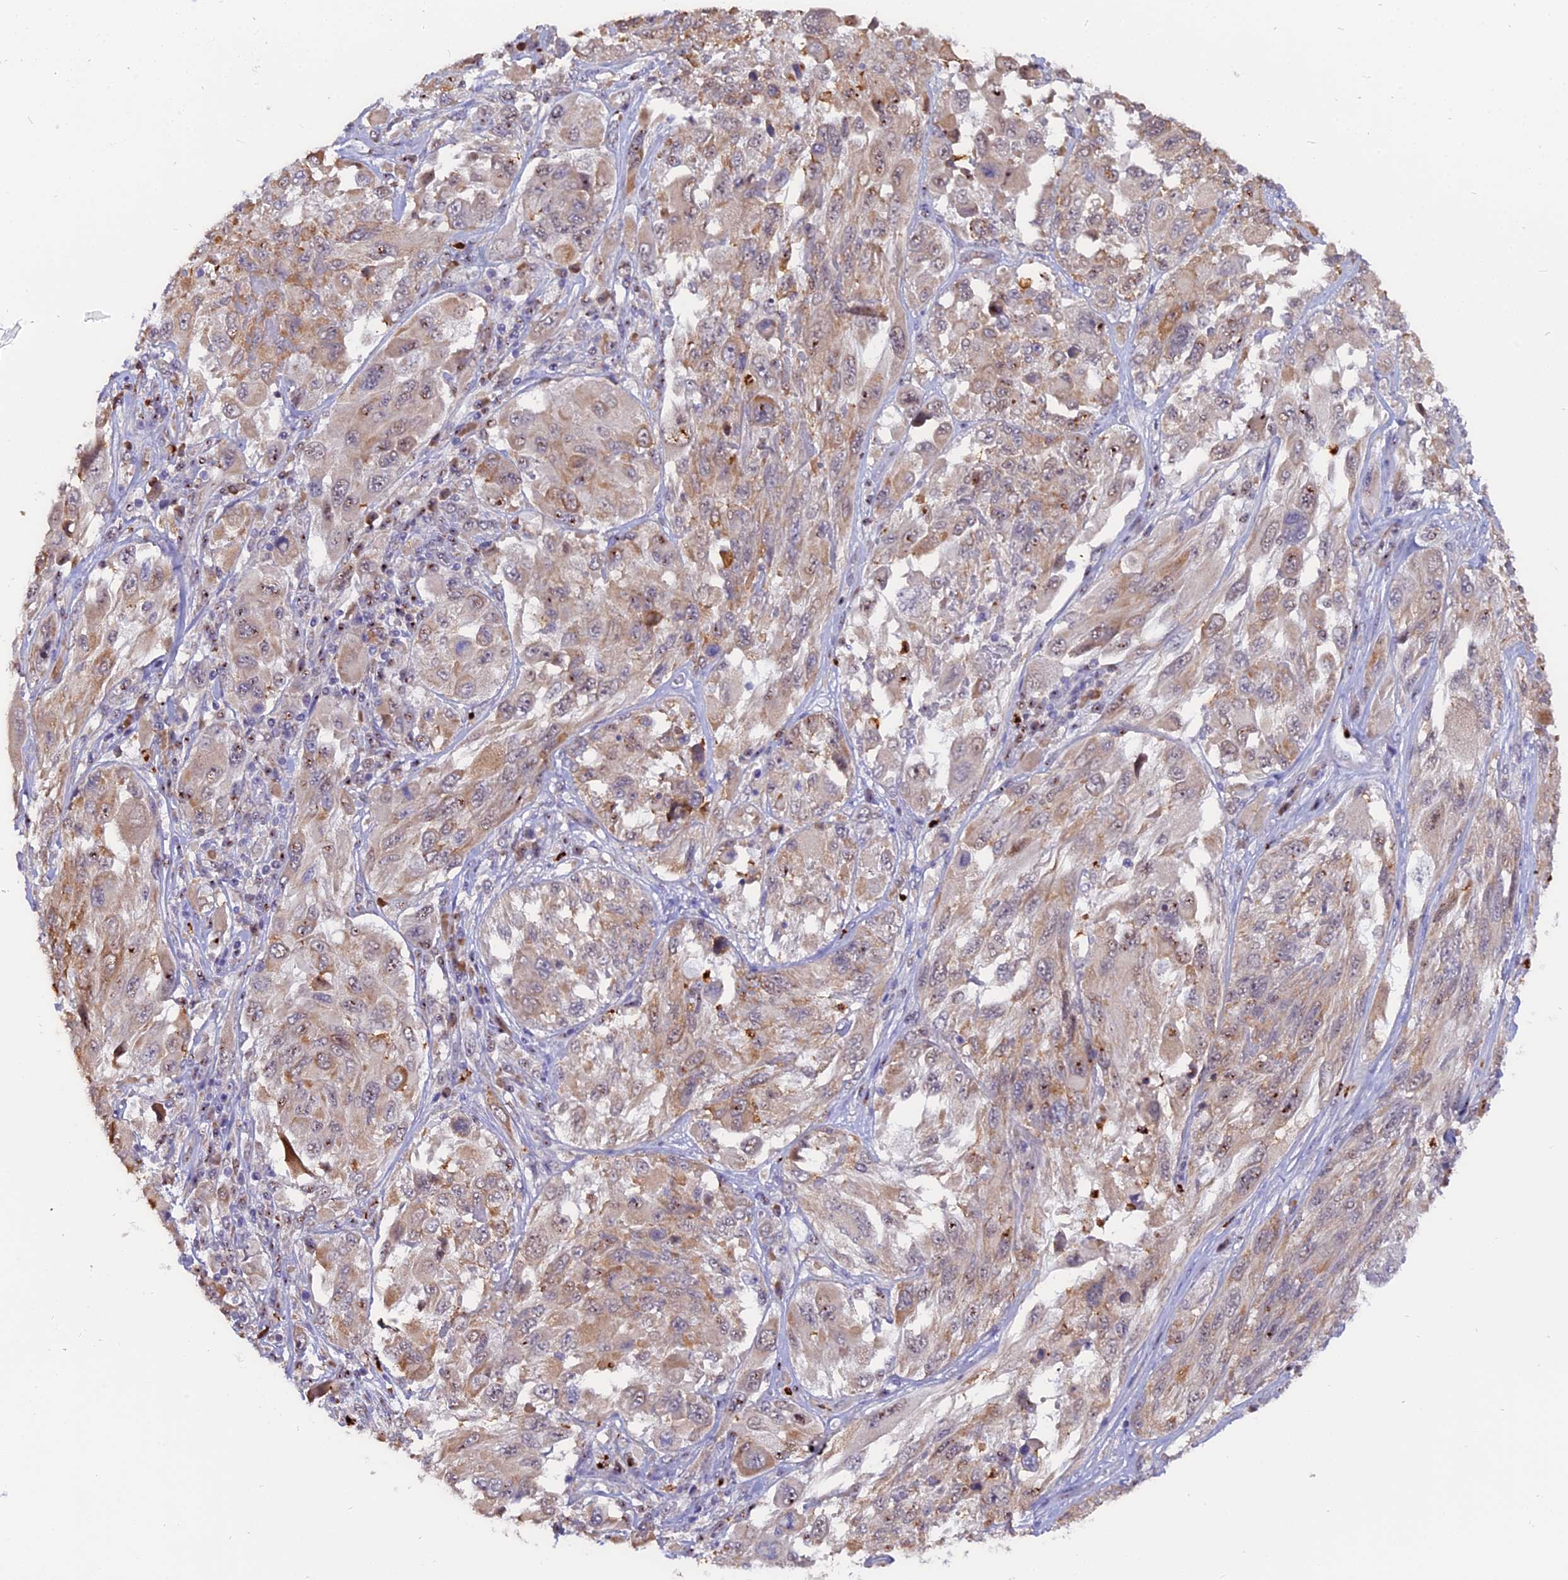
{"staining": {"intensity": "weak", "quantity": "25%-75%", "location": "cytoplasmic/membranous"}, "tissue": "melanoma", "cell_type": "Tumor cells", "image_type": "cancer", "snomed": [{"axis": "morphology", "description": "Malignant melanoma, NOS"}, {"axis": "topography", "description": "Skin"}], "caption": "Immunohistochemistry of malignant melanoma demonstrates low levels of weak cytoplasmic/membranous staining in about 25%-75% of tumor cells.", "gene": "FAM118B", "patient": {"sex": "female", "age": 91}}